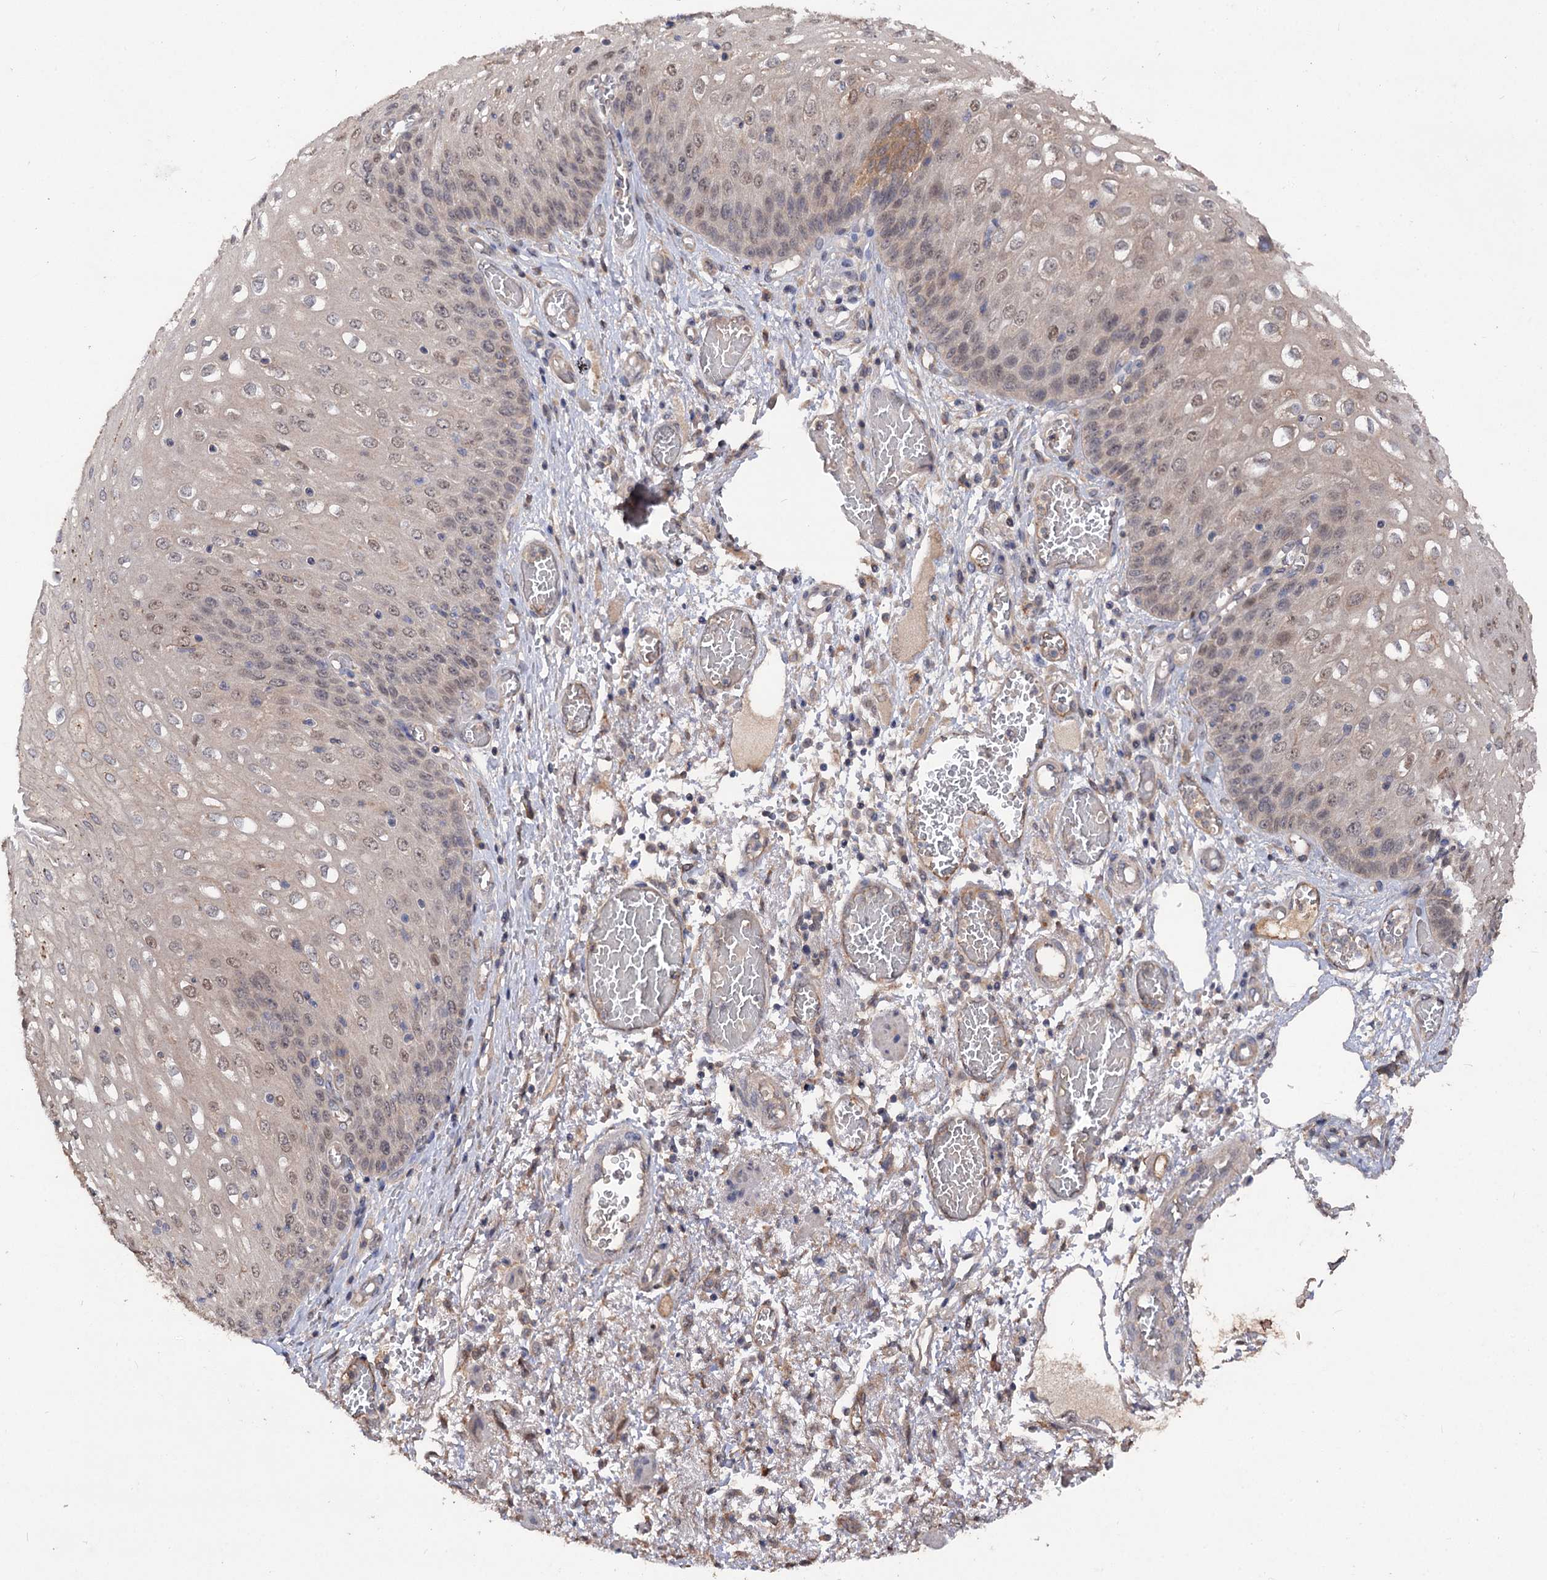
{"staining": {"intensity": "weak", "quantity": ">75%", "location": "cytoplasmic/membranous,nuclear"}, "tissue": "esophagus", "cell_type": "Squamous epithelial cells", "image_type": "normal", "snomed": [{"axis": "morphology", "description": "Normal tissue, NOS"}, {"axis": "topography", "description": "Esophagus"}], "caption": "Immunohistochemistry (IHC) of normal human esophagus reveals low levels of weak cytoplasmic/membranous,nuclear positivity in approximately >75% of squamous epithelial cells. Using DAB (brown) and hematoxylin (blue) stains, captured at high magnification using brightfield microscopy.", "gene": "NUDCD2", "patient": {"sex": "male", "age": 81}}